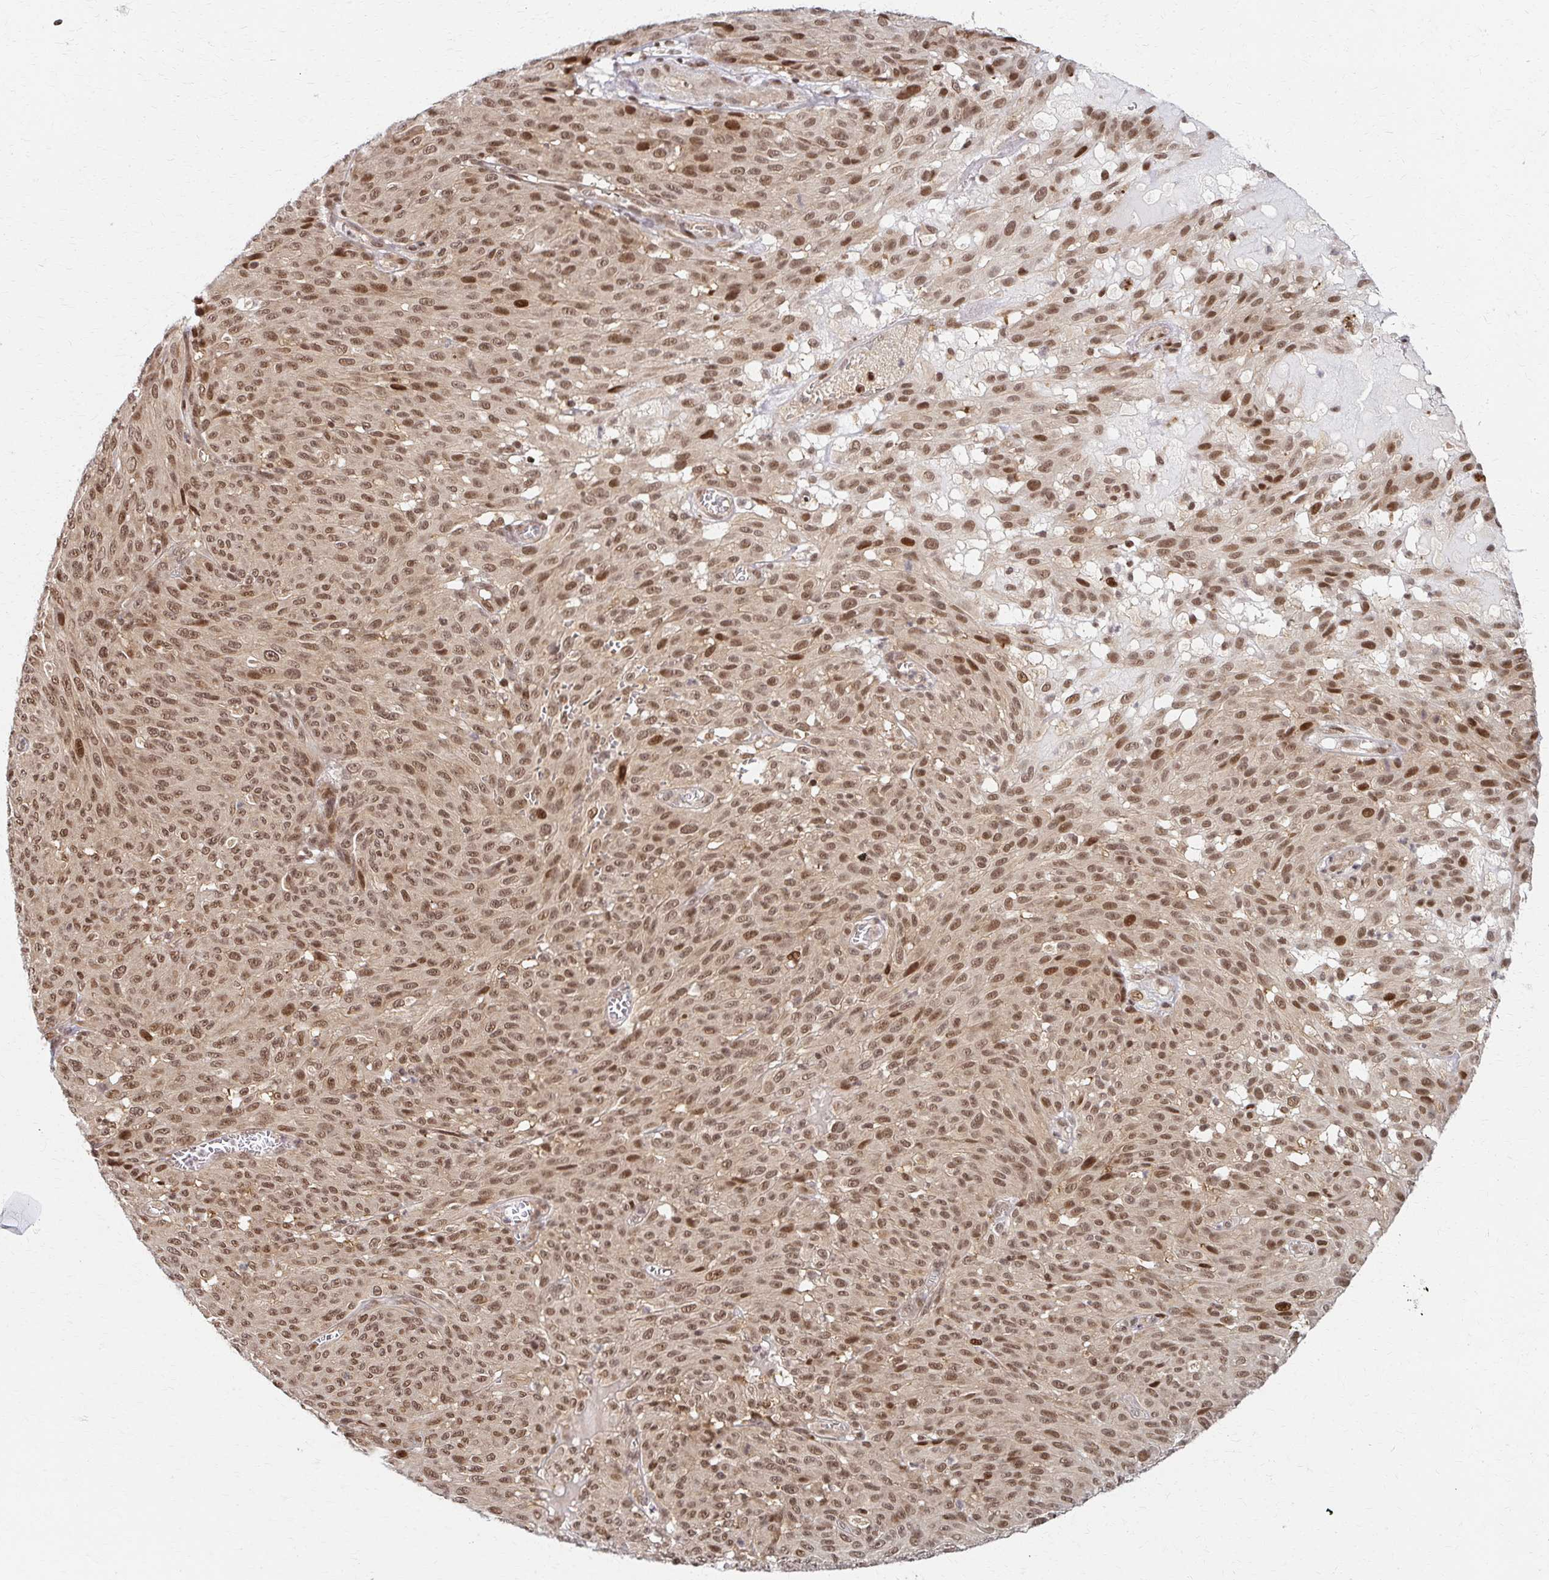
{"staining": {"intensity": "moderate", "quantity": ">75%", "location": "nuclear"}, "tissue": "melanoma", "cell_type": "Tumor cells", "image_type": "cancer", "snomed": [{"axis": "morphology", "description": "Malignant melanoma, NOS"}, {"axis": "topography", "description": "Skin"}], "caption": "Melanoma tissue shows moderate nuclear expression in approximately >75% of tumor cells", "gene": "PSMD7", "patient": {"sex": "male", "age": 85}}